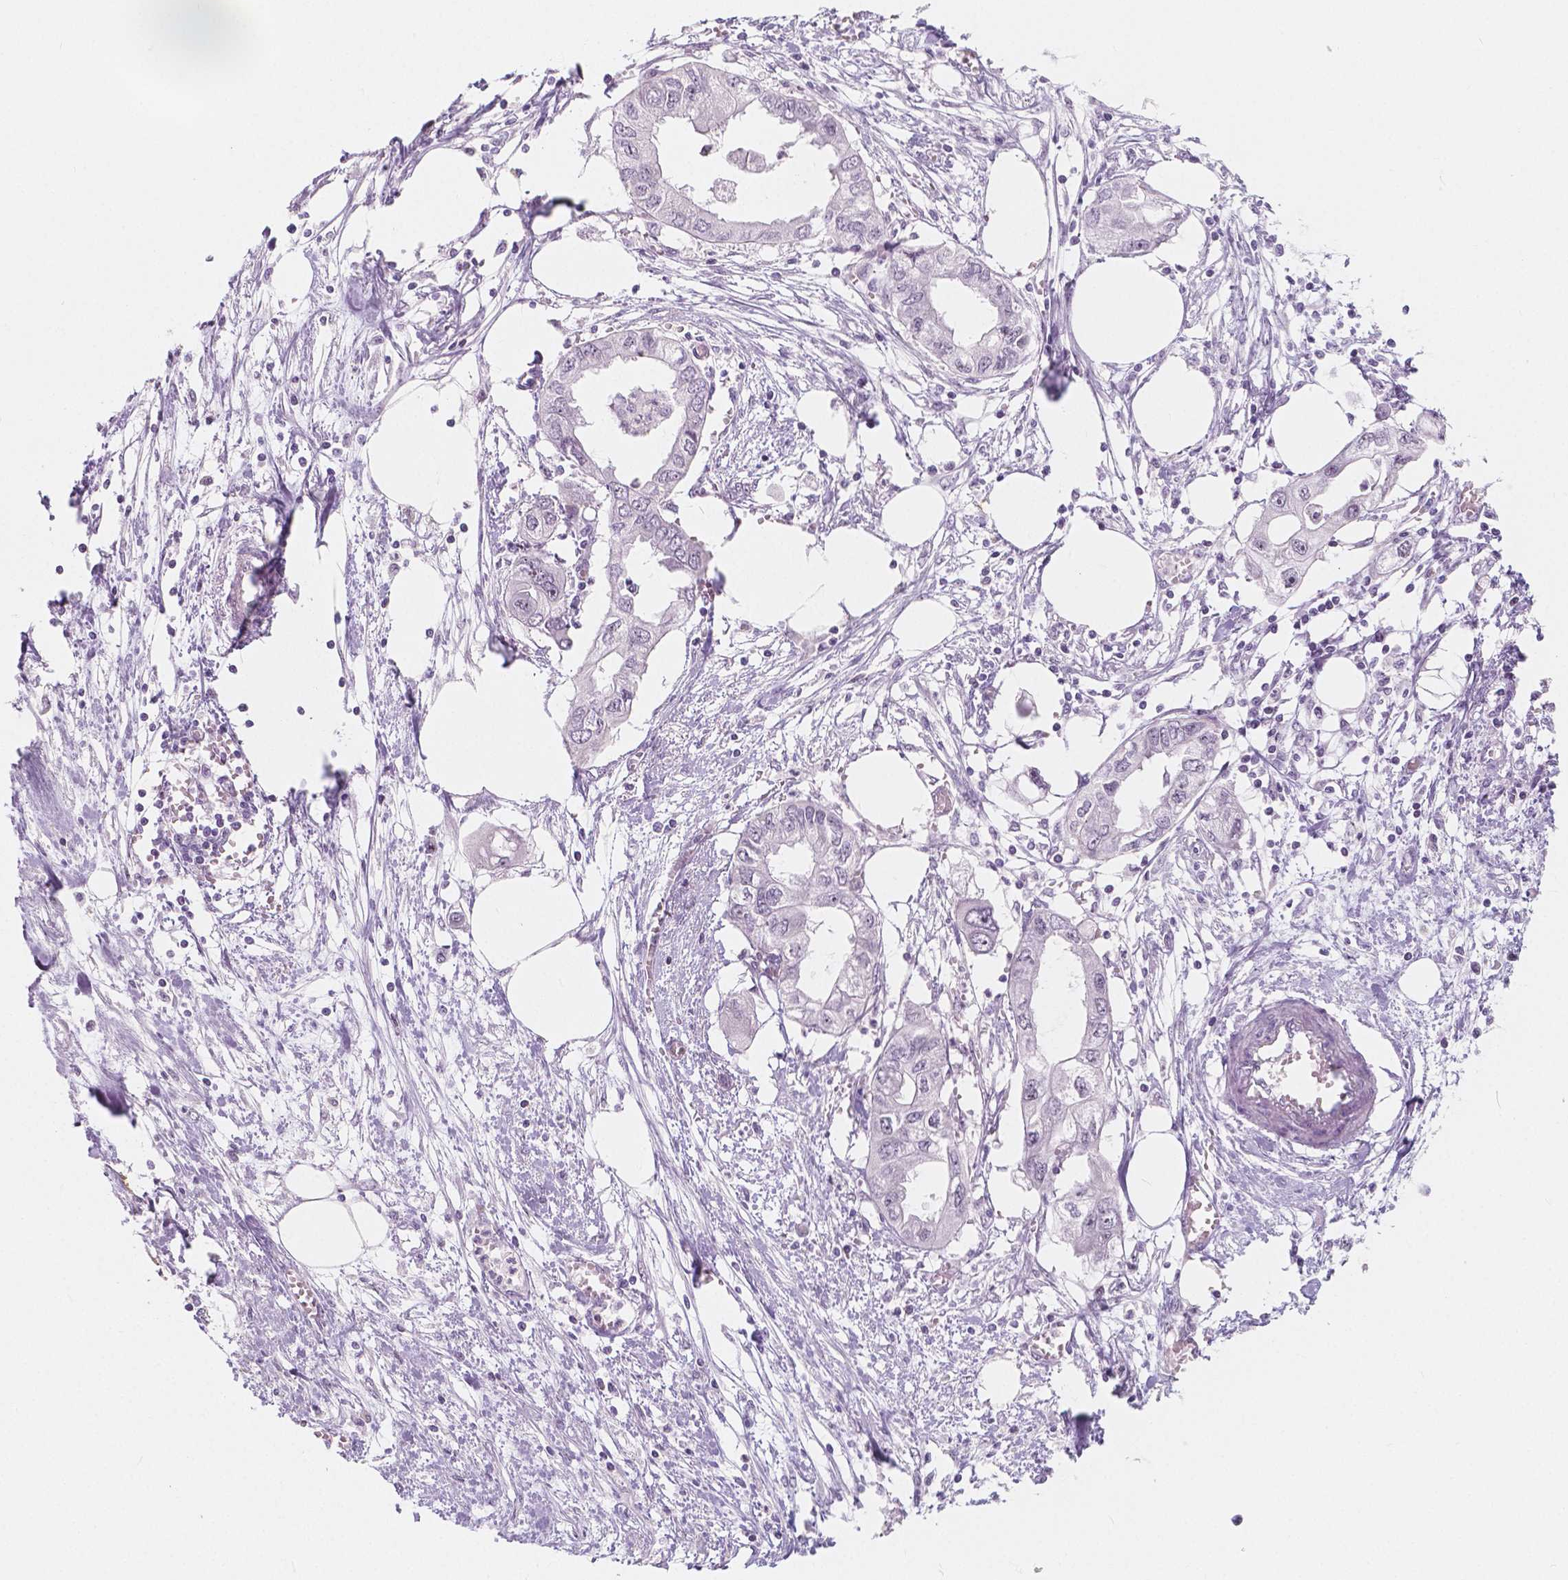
{"staining": {"intensity": "negative", "quantity": "none", "location": "none"}, "tissue": "endometrial cancer", "cell_type": "Tumor cells", "image_type": "cancer", "snomed": [{"axis": "morphology", "description": "Adenocarcinoma, NOS"}, {"axis": "morphology", "description": "Adenocarcinoma, metastatic, NOS"}, {"axis": "topography", "description": "Adipose tissue"}, {"axis": "topography", "description": "Endometrium"}], "caption": "Immunohistochemical staining of metastatic adenocarcinoma (endometrial) shows no significant expression in tumor cells. The staining was performed using DAB (3,3'-diaminobenzidine) to visualize the protein expression in brown, while the nuclei were stained in blue with hematoxylin (Magnification: 20x).", "gene": "NOLC1", "patient": {"sex": "female", "age": 67}}